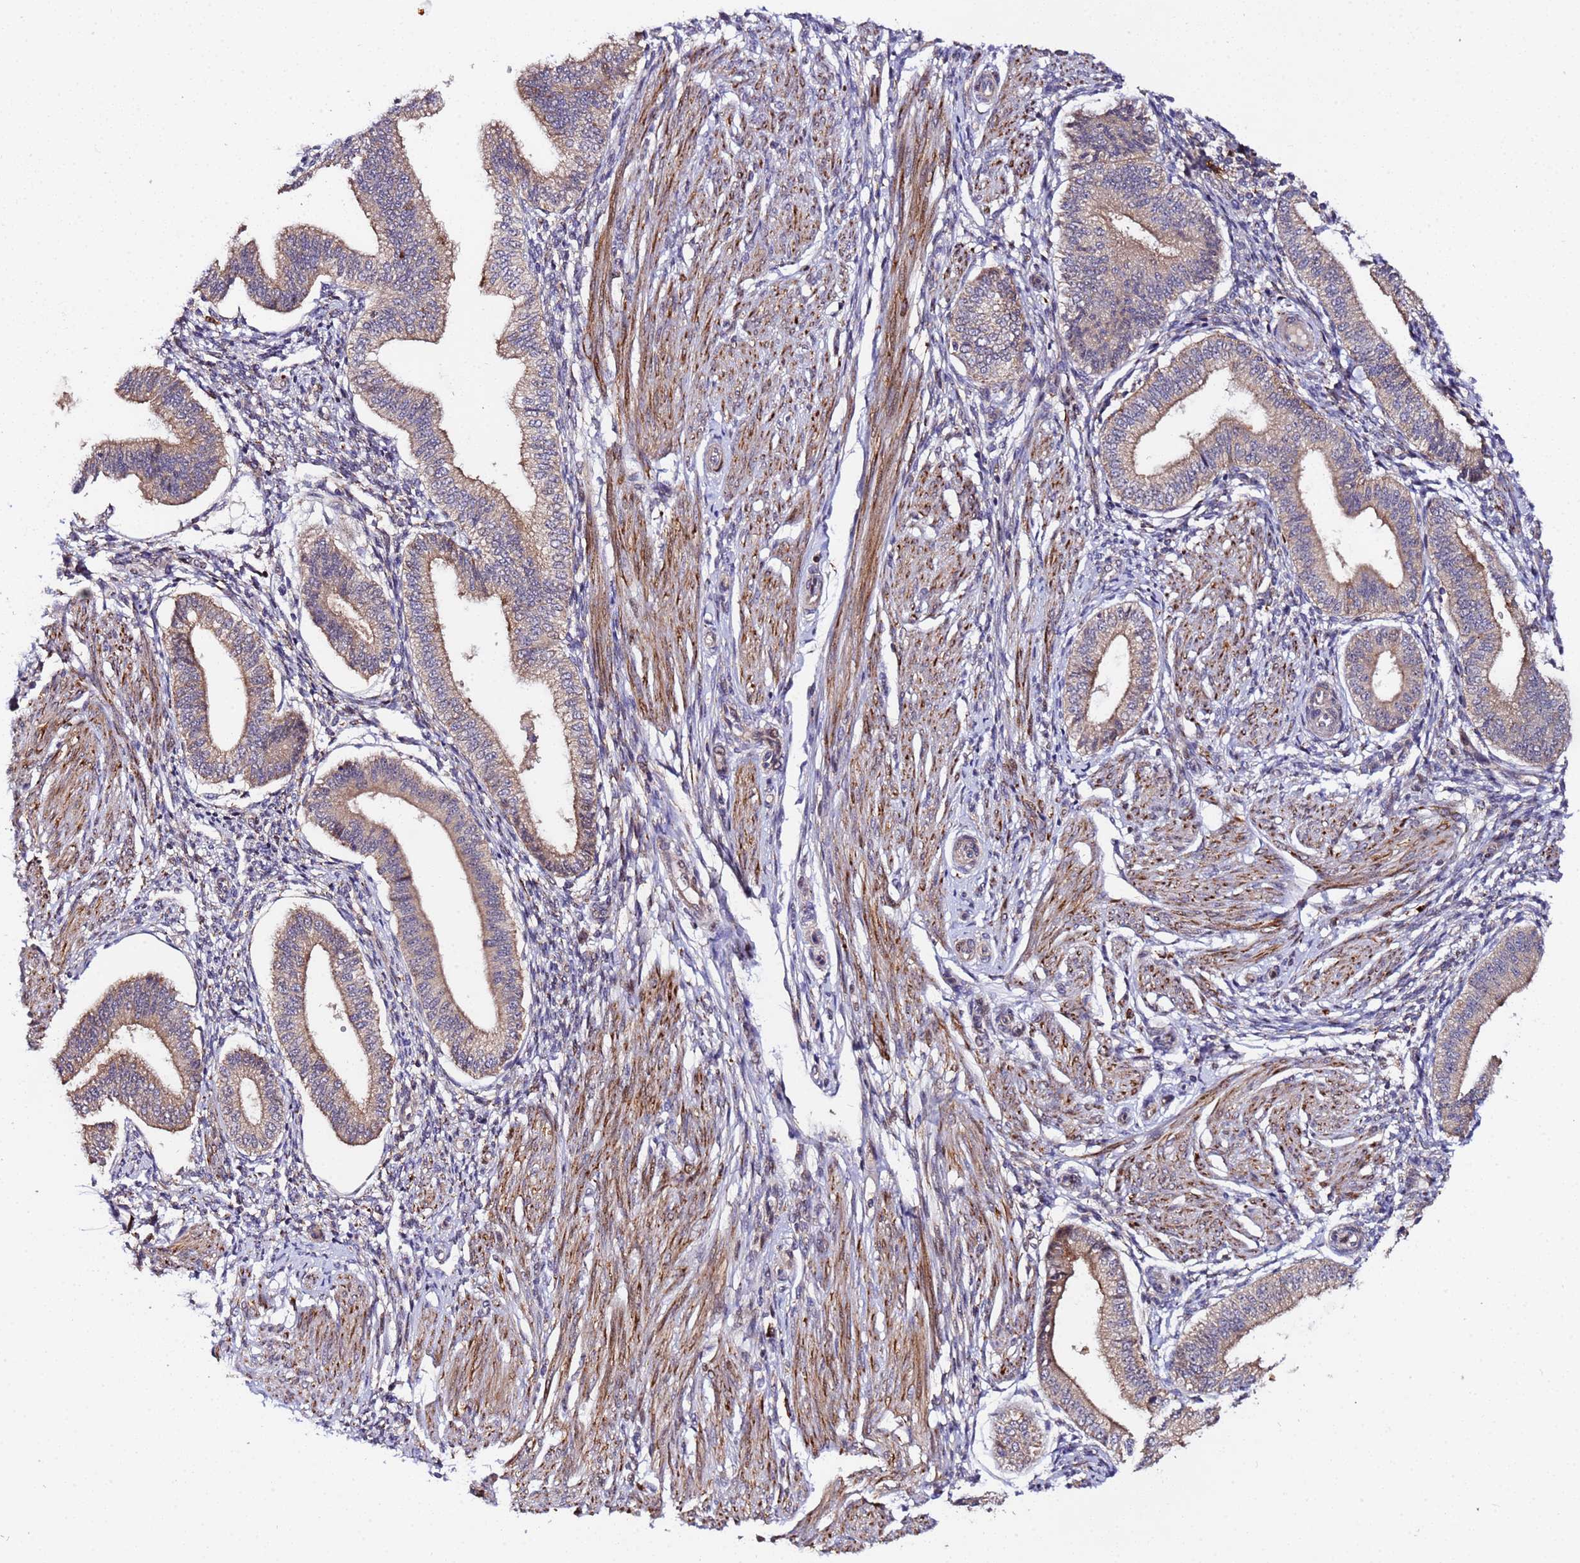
{"staining": {"intensity": "moderate", "quantity": "25%-75%", "location": "cytoplasmic/membranous"}, "tissue": "endometrium", "cell_type": "Cells in endometrial stroma", "image_type": "normal", "snomed": [{"axis": "morphology", "description": "Normal tissue, NOS"}, {"axis": "topography", "description": "Endometrium"}], "caption": "The photomicrograph displays immunohistochemical staining of normal endometrium. There is moderate cytoplasmic/membranous expression is appreciated in about 25%-75% of cells in endometrial stroma.", "gene": "PLXDC2", "patient": {"sex": "female", "age": 39}}